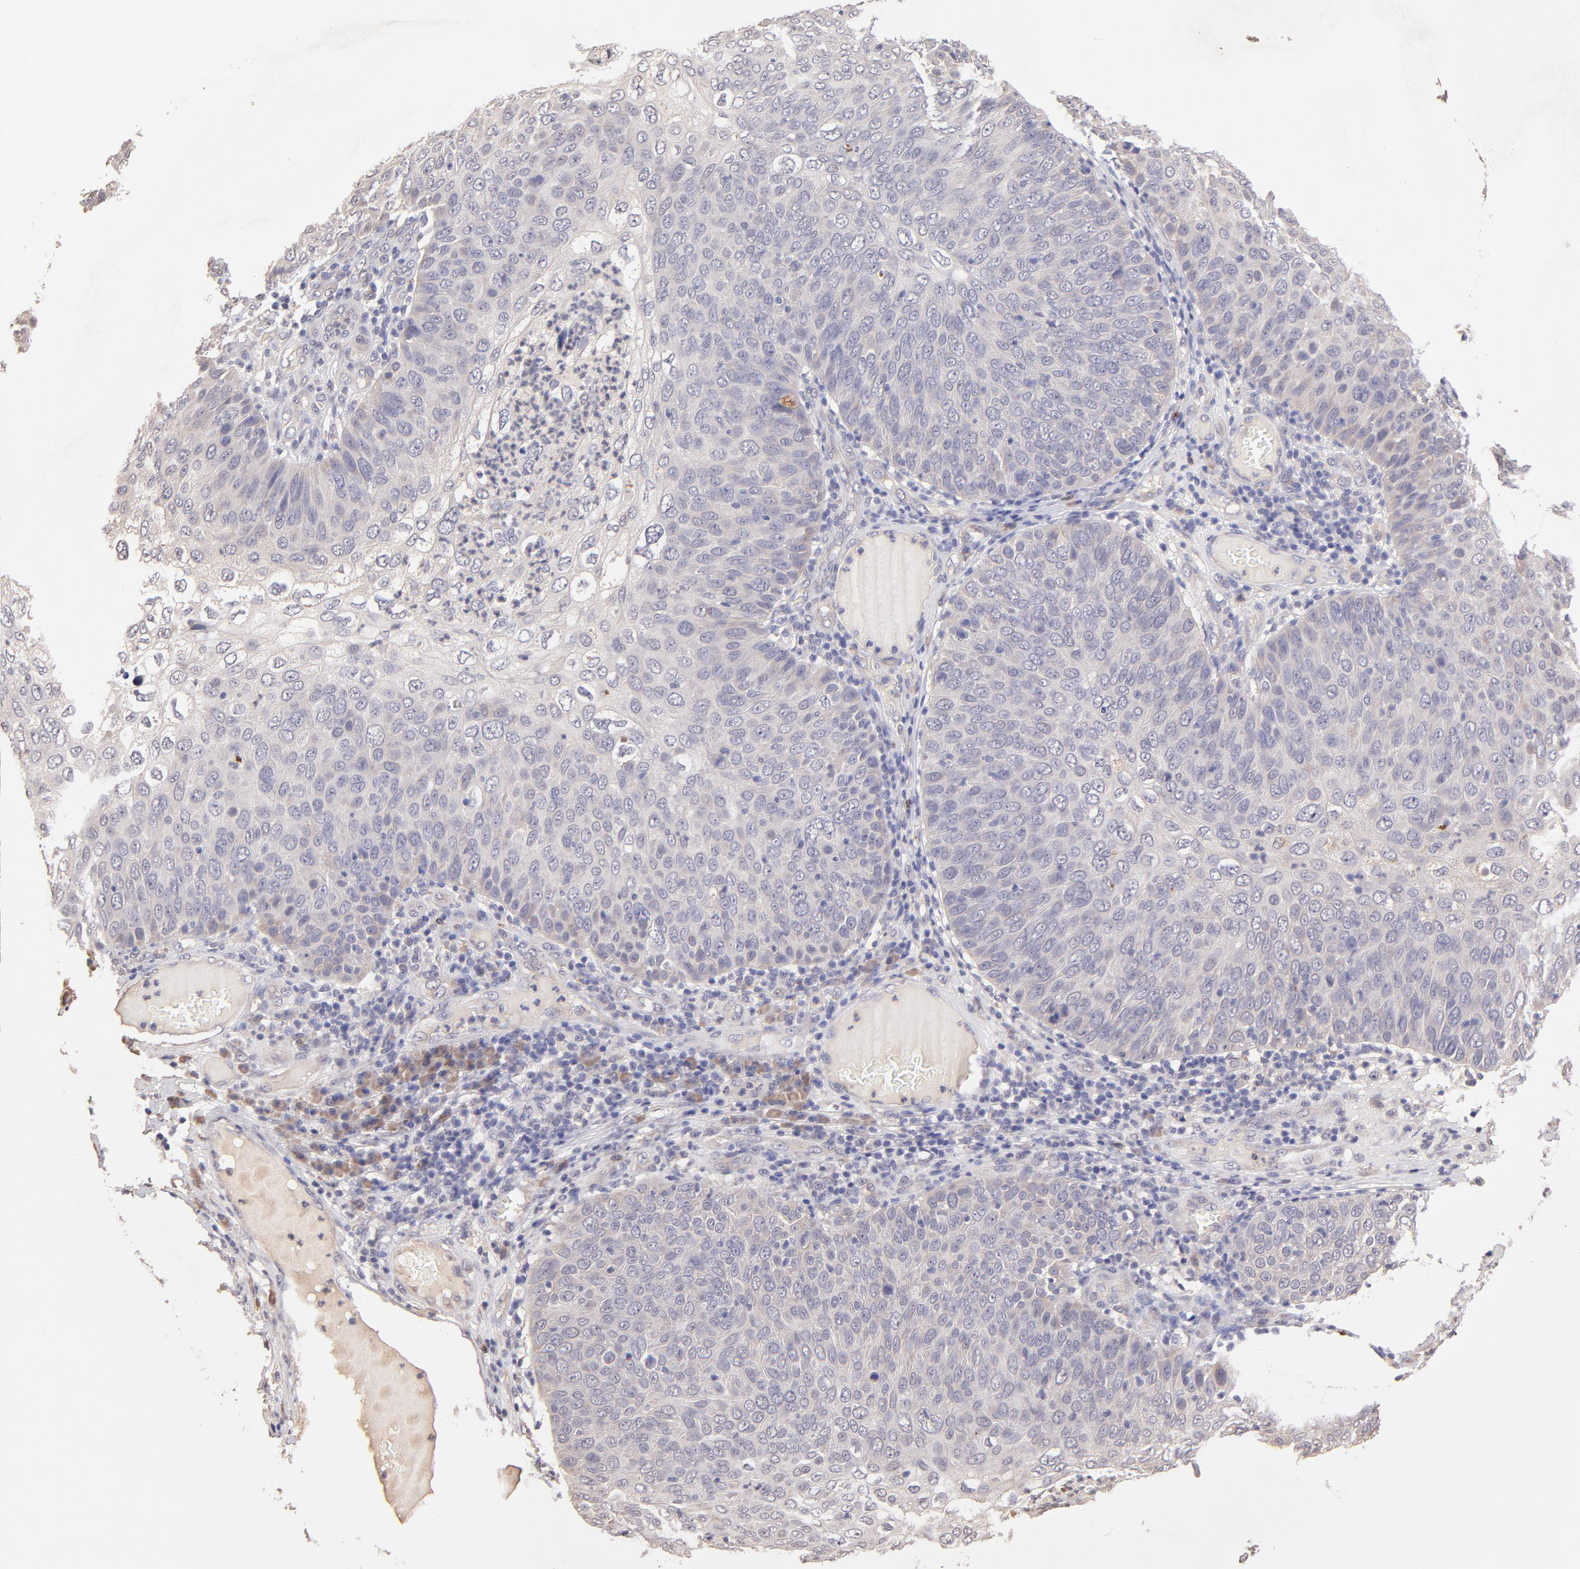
{"staining": {"intensity": "negative", "quantity": "none", "location": "none"}, "tissue": "skin cancer", "cell_type": "Tumor cells", "image_type": "cancer", "snomed": [{"axis": "morphology", "description": "Squamous cell carcinoma, NOS"}, {"axis": "topography", "description": "Skin"}], "caption": "High magnification brightfield microscopy of skin squamous cell carcinoma stained with DAB (3,3'-diaminobenzidine) (brown) and counterstained with hematoxylin (blue): tumor cells show no significant staining.", "gene": "RNASEL", "patient": {"sex": "male", "age": 87}}